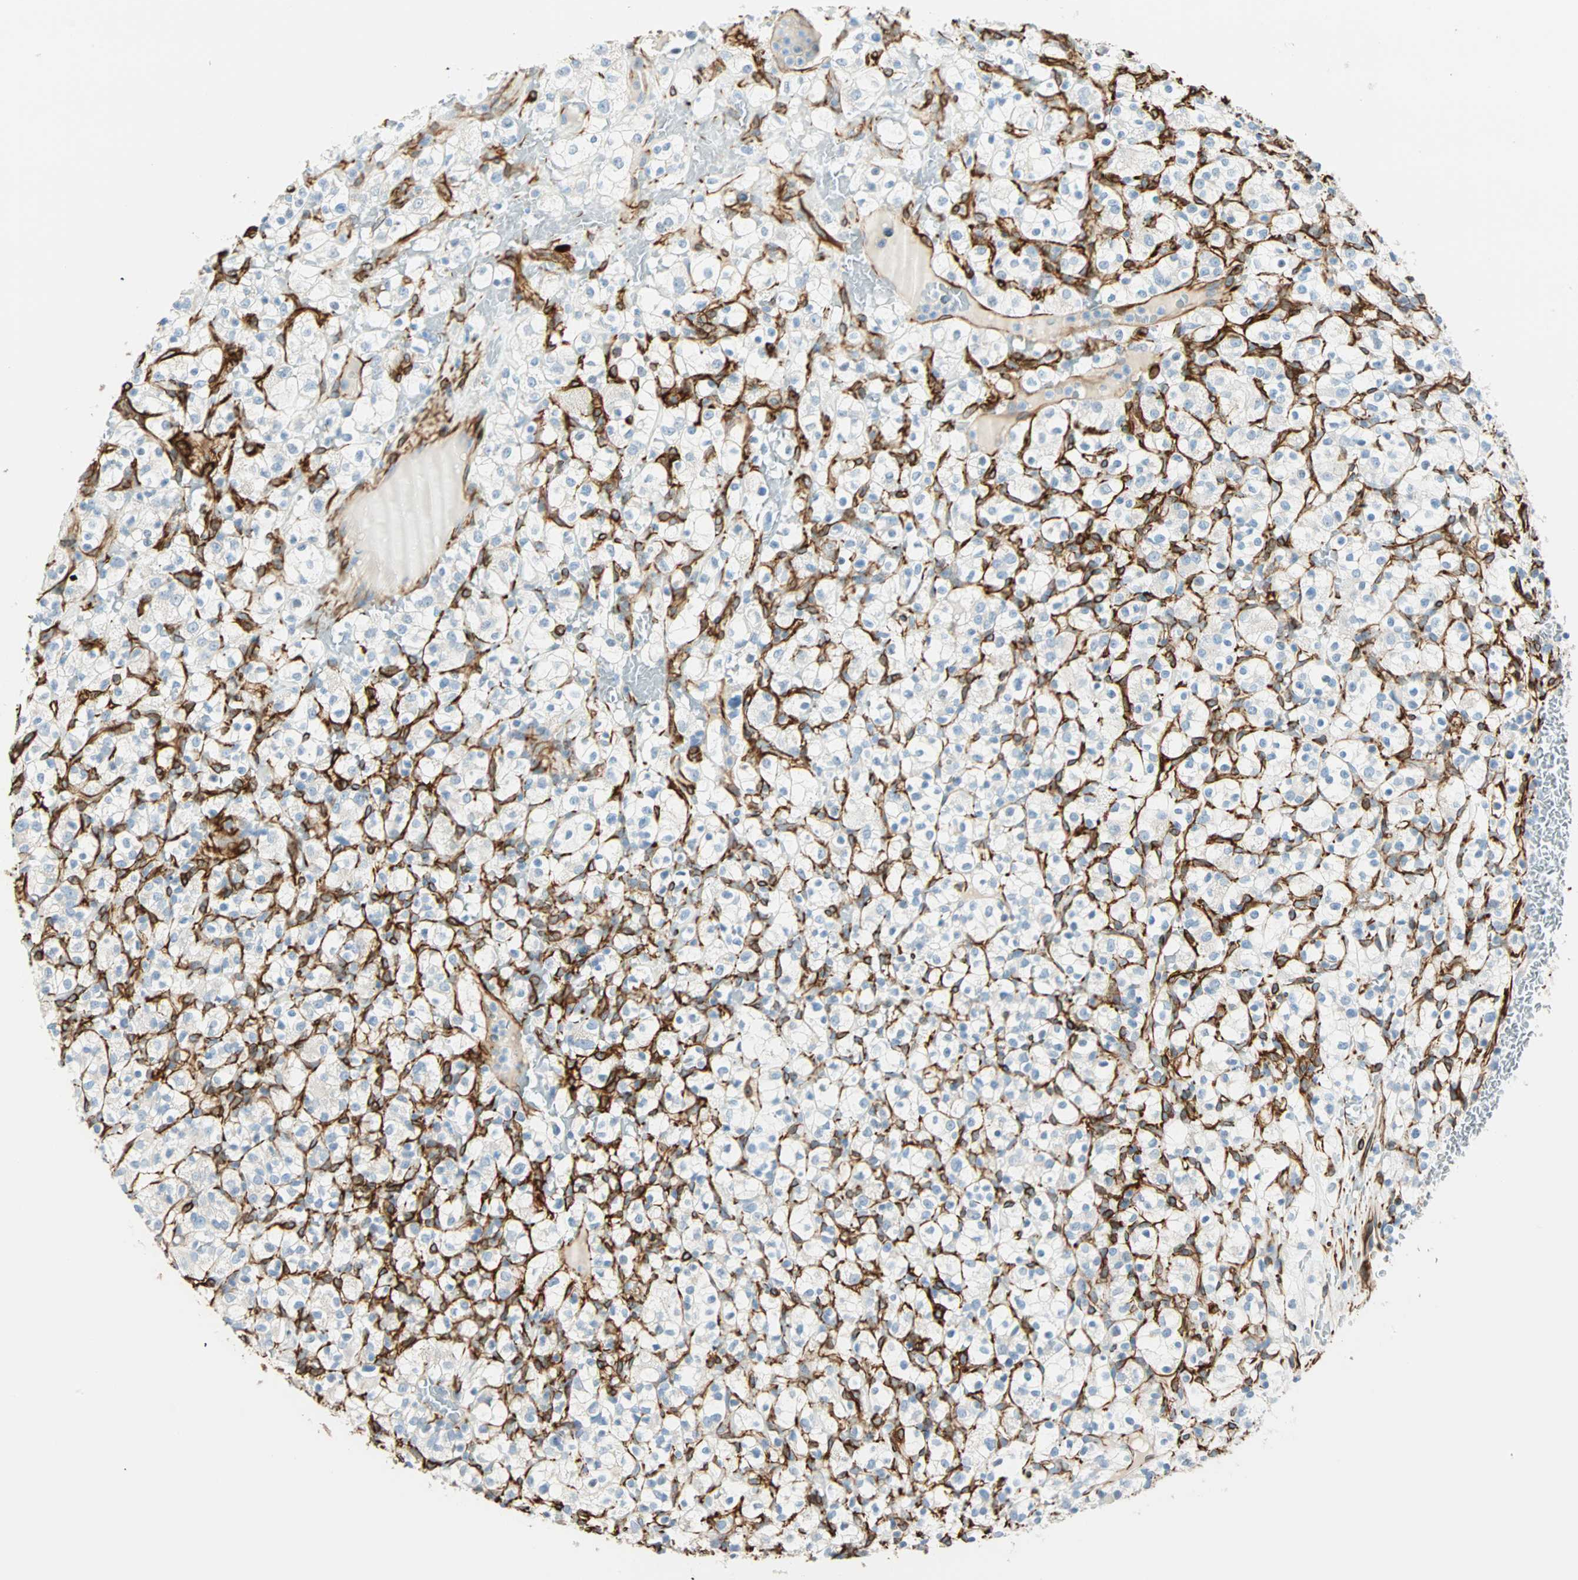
{"staining": {"intensity": "negative", "quantity": "none", "location": "none"}, "tissue": "renal cancer", "cell_type": "Tumor cells", "image_type": "cancer", "snomed": [{"axis": "morphology", "description": "Normal tissue, NOS"}, {"axis": "morphology", "description": "Adenocarcinoma, NOS"}, {"axis": "topography", "description": "Kidney"}], "caption": "Tumor cells show no significant positivity in renal cancer.", "gene": "NES", "patient": {"sex": "female", "age": 72}}